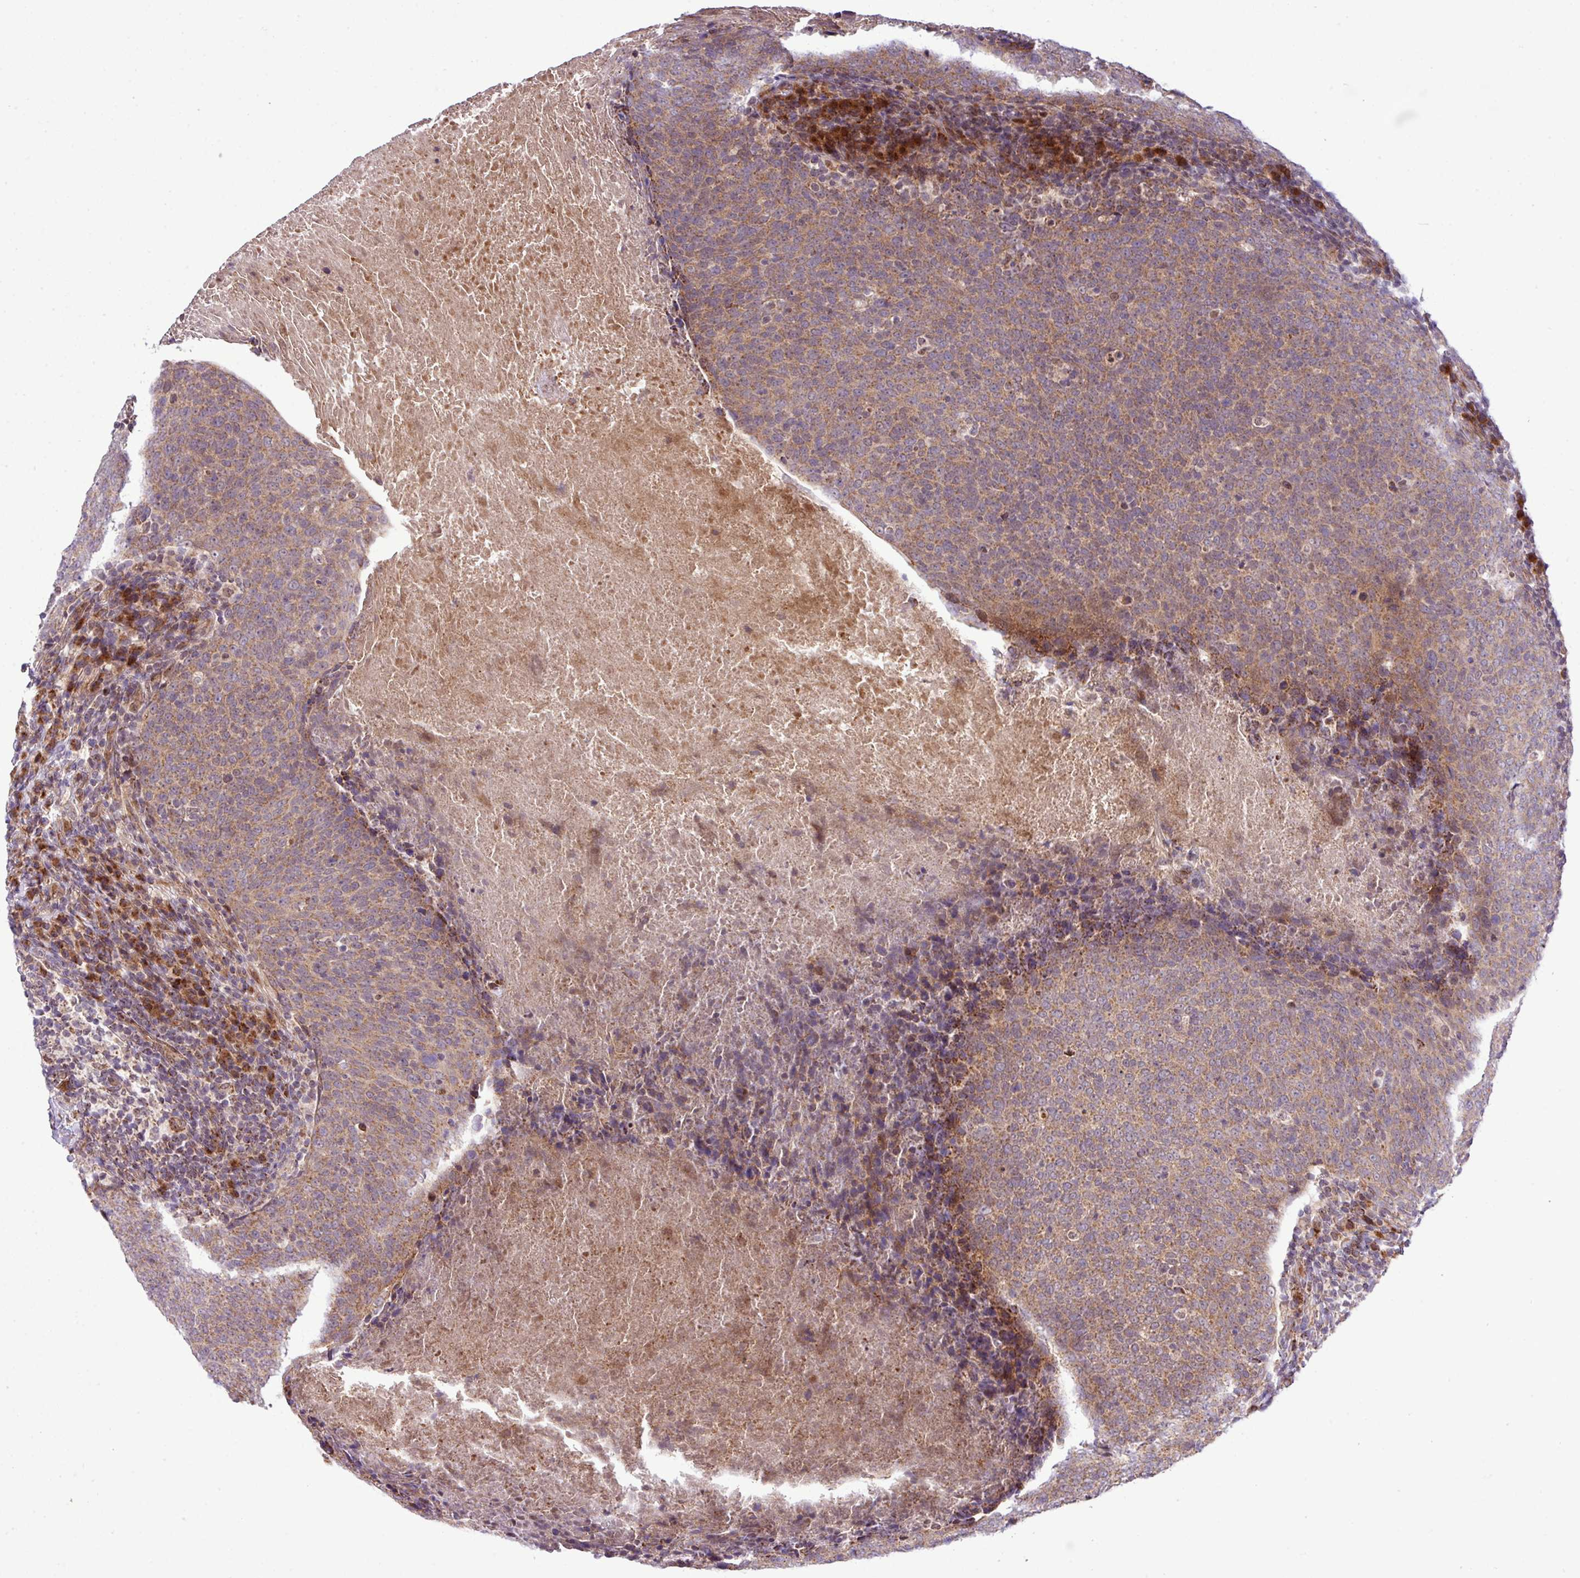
{"staining": {"intensity": "moderate", "quantity": ">75%", "location": "cytoplasmic/membranous"}, "tissue": "head and neck cancer", "cell_type": "Tumor cells", "image_type": "cancer", "snomed": [{"axis": "morphology", "description": "Squamous cell carcinoma, NOS"}, {"axis": "morphology", "description": "Squamous cell carcinoma, metastatic, NOS"}, {"axis": "topography", "description": "Lymph node"}, {"axis": "topography", "description": "Head-Neck"}], "caption": "Immunohistochemical staining of head and neck cancer (metastatic squamous cell carcinoma) exhibits medium levels of moderate cytoplasmic/membranous staining in approximately >75% of tumor cells.", "gene": "B3GNT9", "patient": {"sex": "male", "age": 62}}